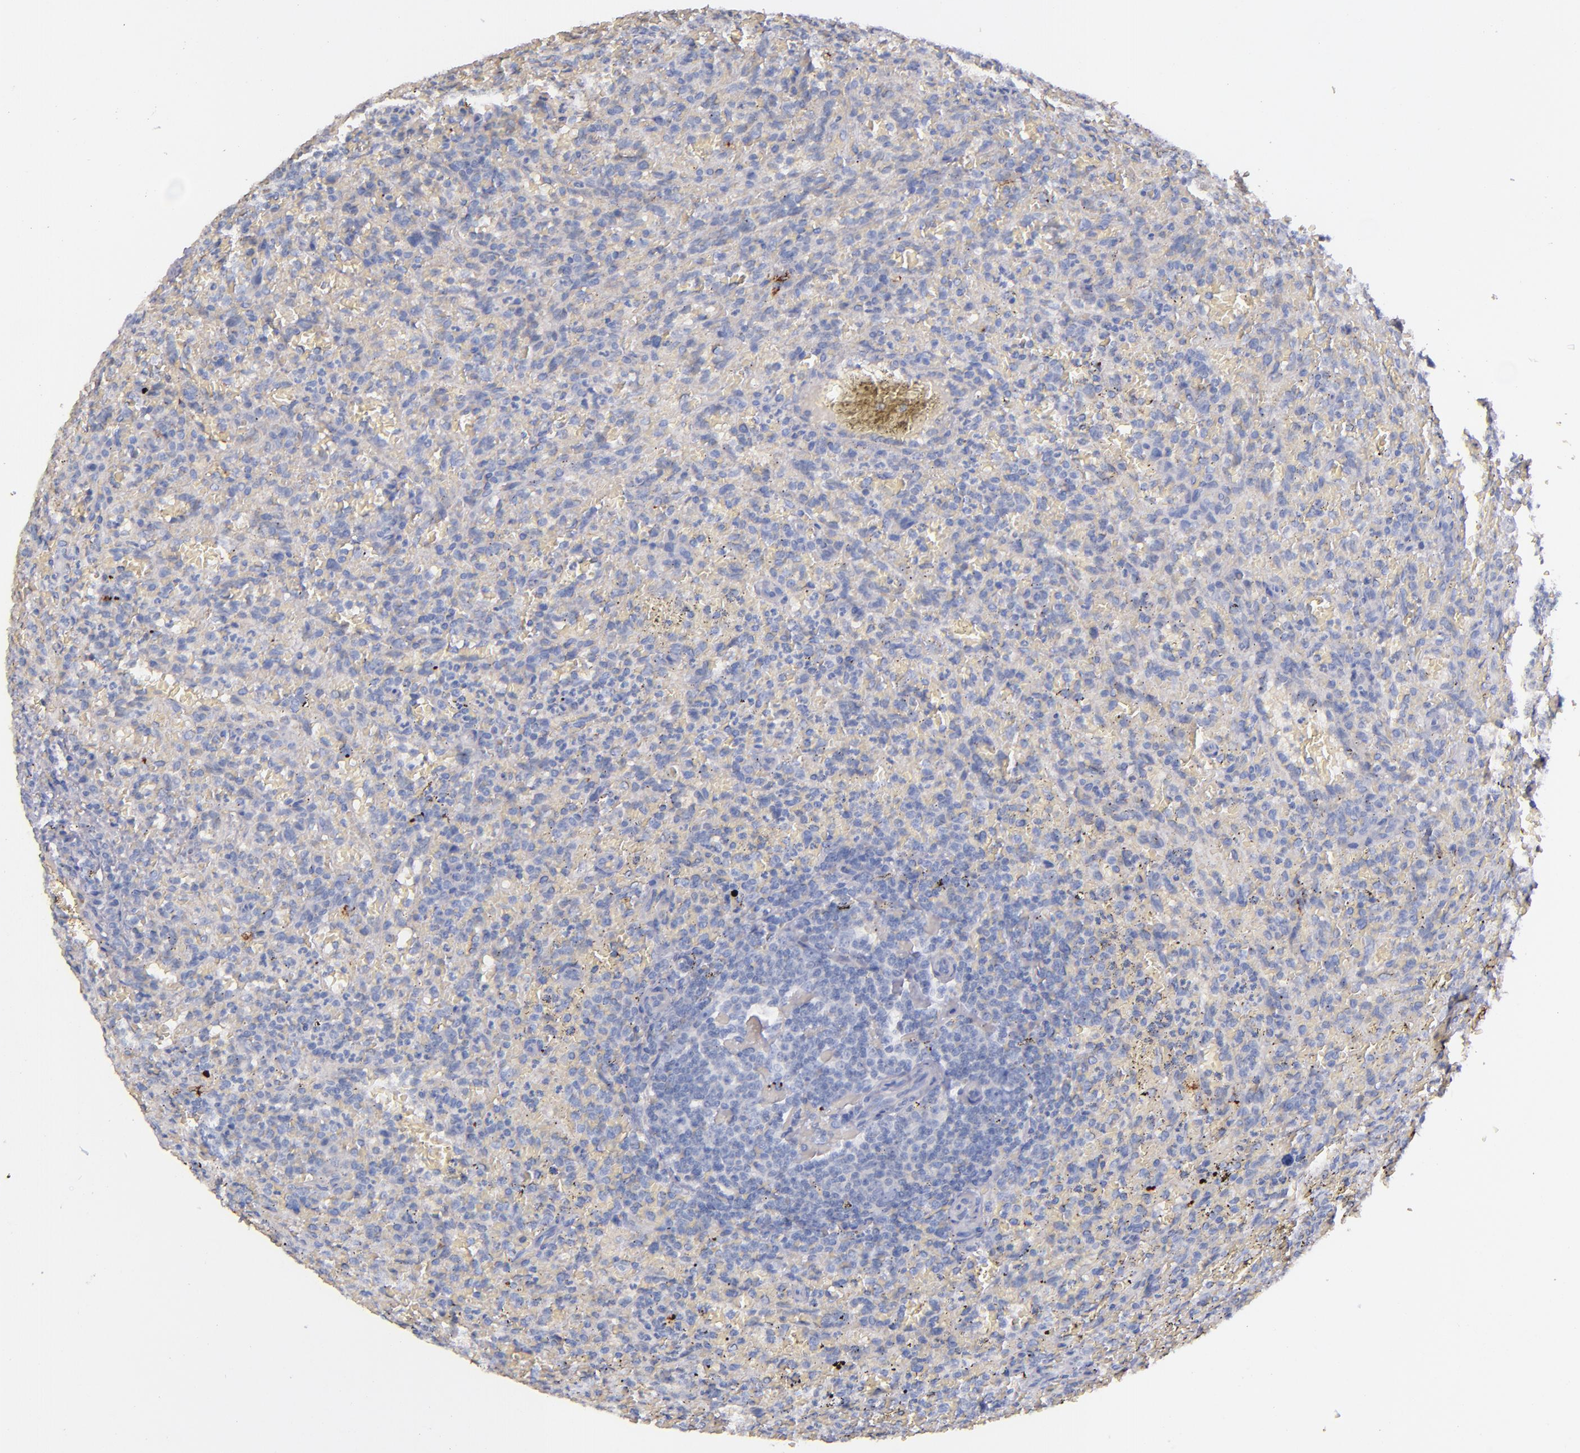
{"staining": {"intensity": "negative", "quantity": "none", "location": "none"}, "tissue": "lymphoma", "cell_type": "Tumor cells", "image_type": "cancer", "snomed": [{"axis": "morphology", "description": "Malignant lymphoma, non-Hodgkin's type, Low grade"}, {"axis": "topography", "description": "Spleen"}], "caption": "This is an immunohistochemistry photomicrograph of malignant lymphoma, non-Hodgkin's type (low-grade). There is no positivity in tumor cells.", "gene": "KNG1", "patient": {"sex": "female", "age": 64}}